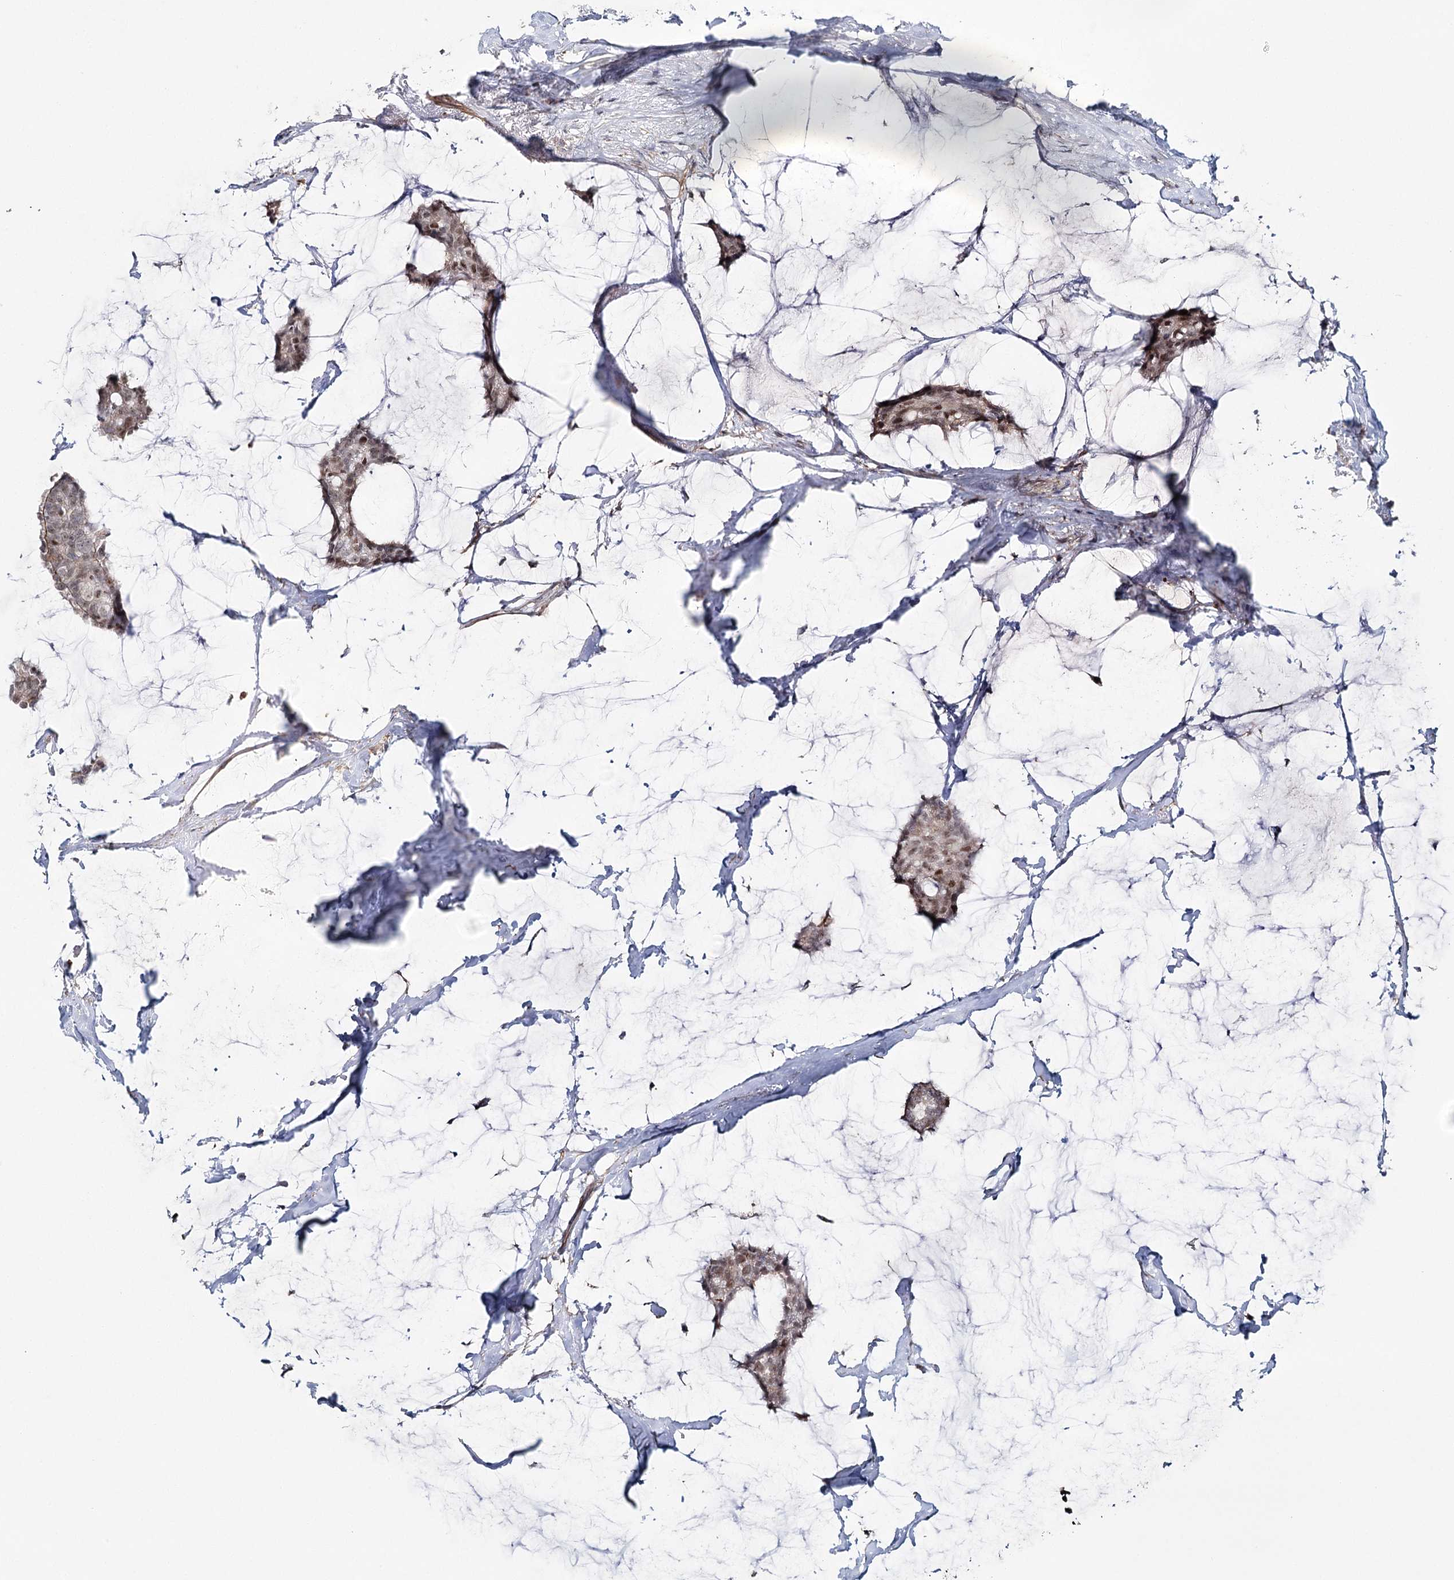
{"staining": {"intensity": "moderate", "quantity": "25%-75%", "location": "nuclear"}, "tissue": "breast cancer", "cell_type": "Tumor cells", "image_type": "cancer", "snomed": [{"axis": "morphology", "description": "Duct carcinoma"}, {"axis": "topography", "description": "Breast"}], "caption": "Tumor cells show medium levels of moderate nuclear staining in approximately 25%-75% of cells in breast infiltrating ductal carcinoma. (Brightfield microscopy of DAB IHC at high magnification).", "gene": "ZC3H8", "patient": {"sex": "female", "age": 93}}